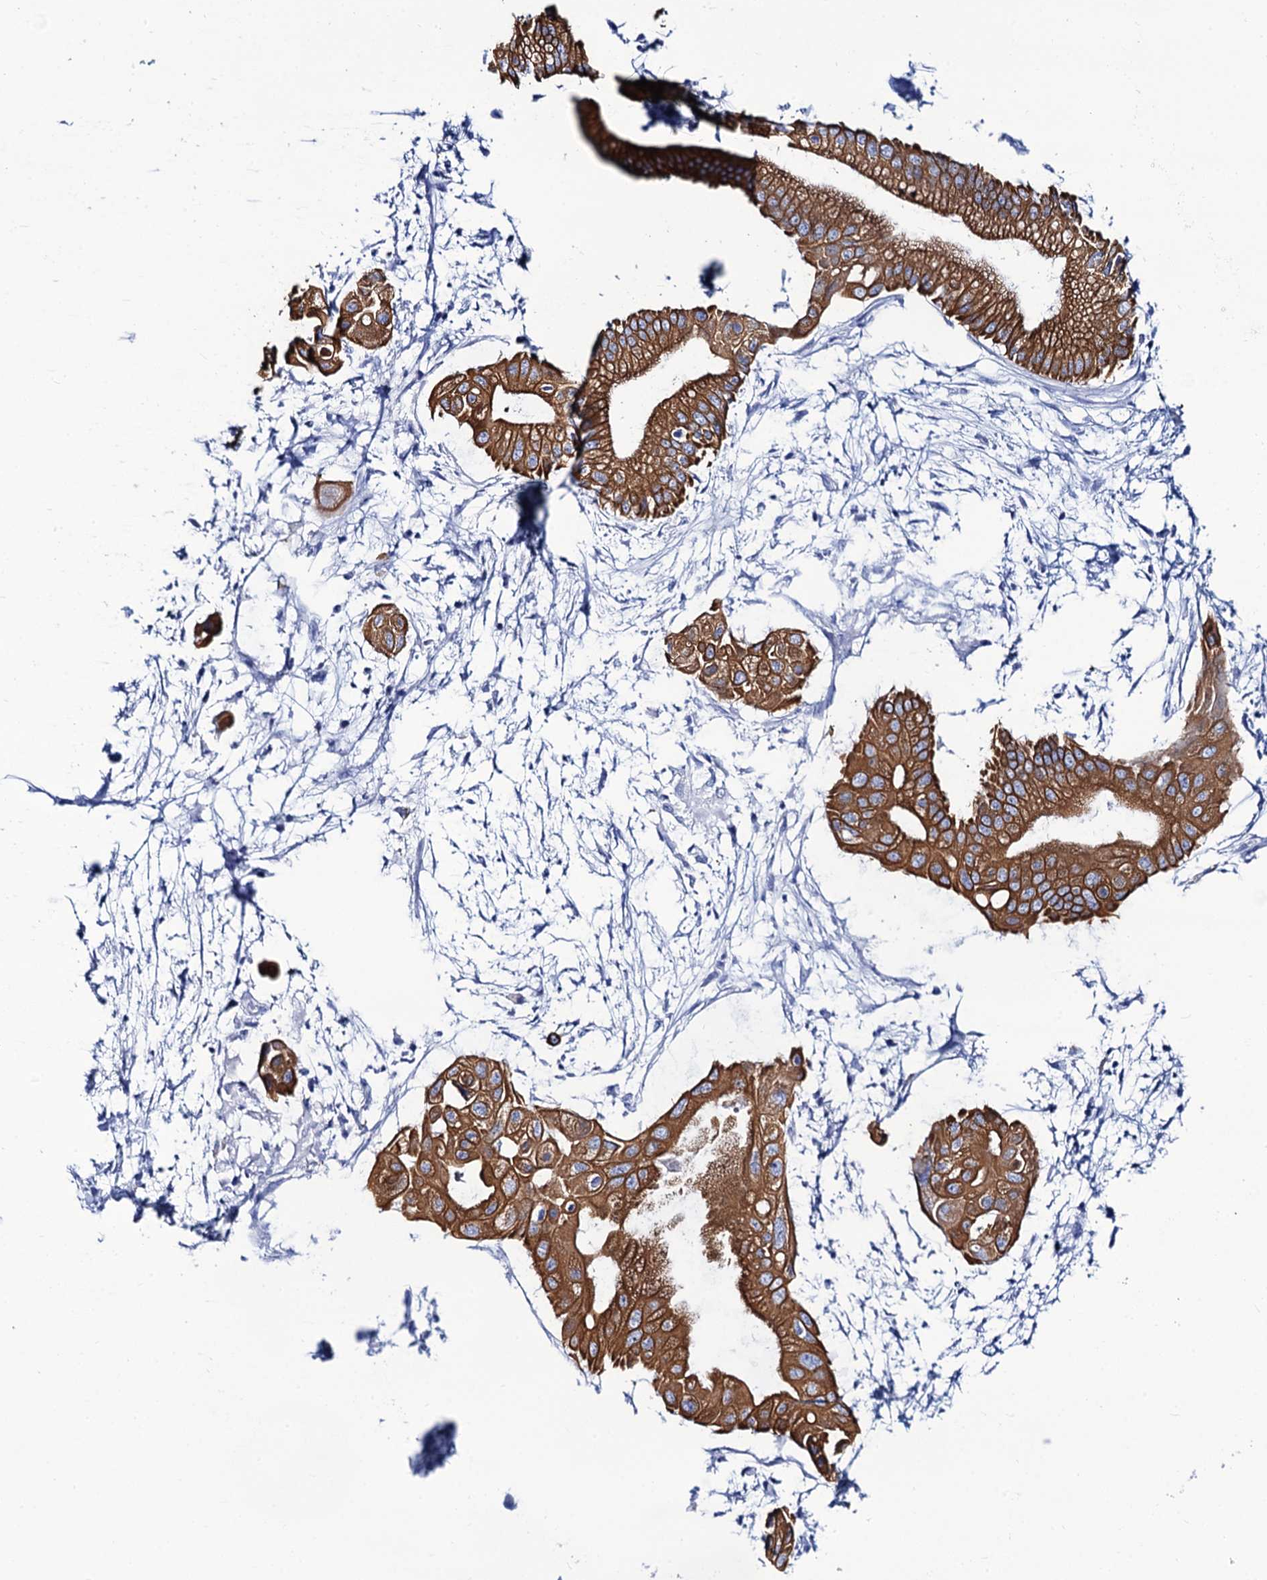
{"staining": {"intensity": "strong", "quantity": ">75%", "location": "cytoplasmic/membranous"}, "tissue": "pancreatic cancer", "cell_type": "Tumor cells", "image_type": "cancer", "snomed": [{"axis": "morphology", "description": "Adenocarcinoma, NOS"}, {"axis": "topography", "description": "Pancreas"}], "caption": "There is high levels of strong cytoplasmic/membranous staining in tumor cells of adenocarcinoma (pancreatic), as demonstrated by immunohistochemical staining (brown color).", "gene": "RAB3IP", "patient": {"sex": "male", "age": 68}}